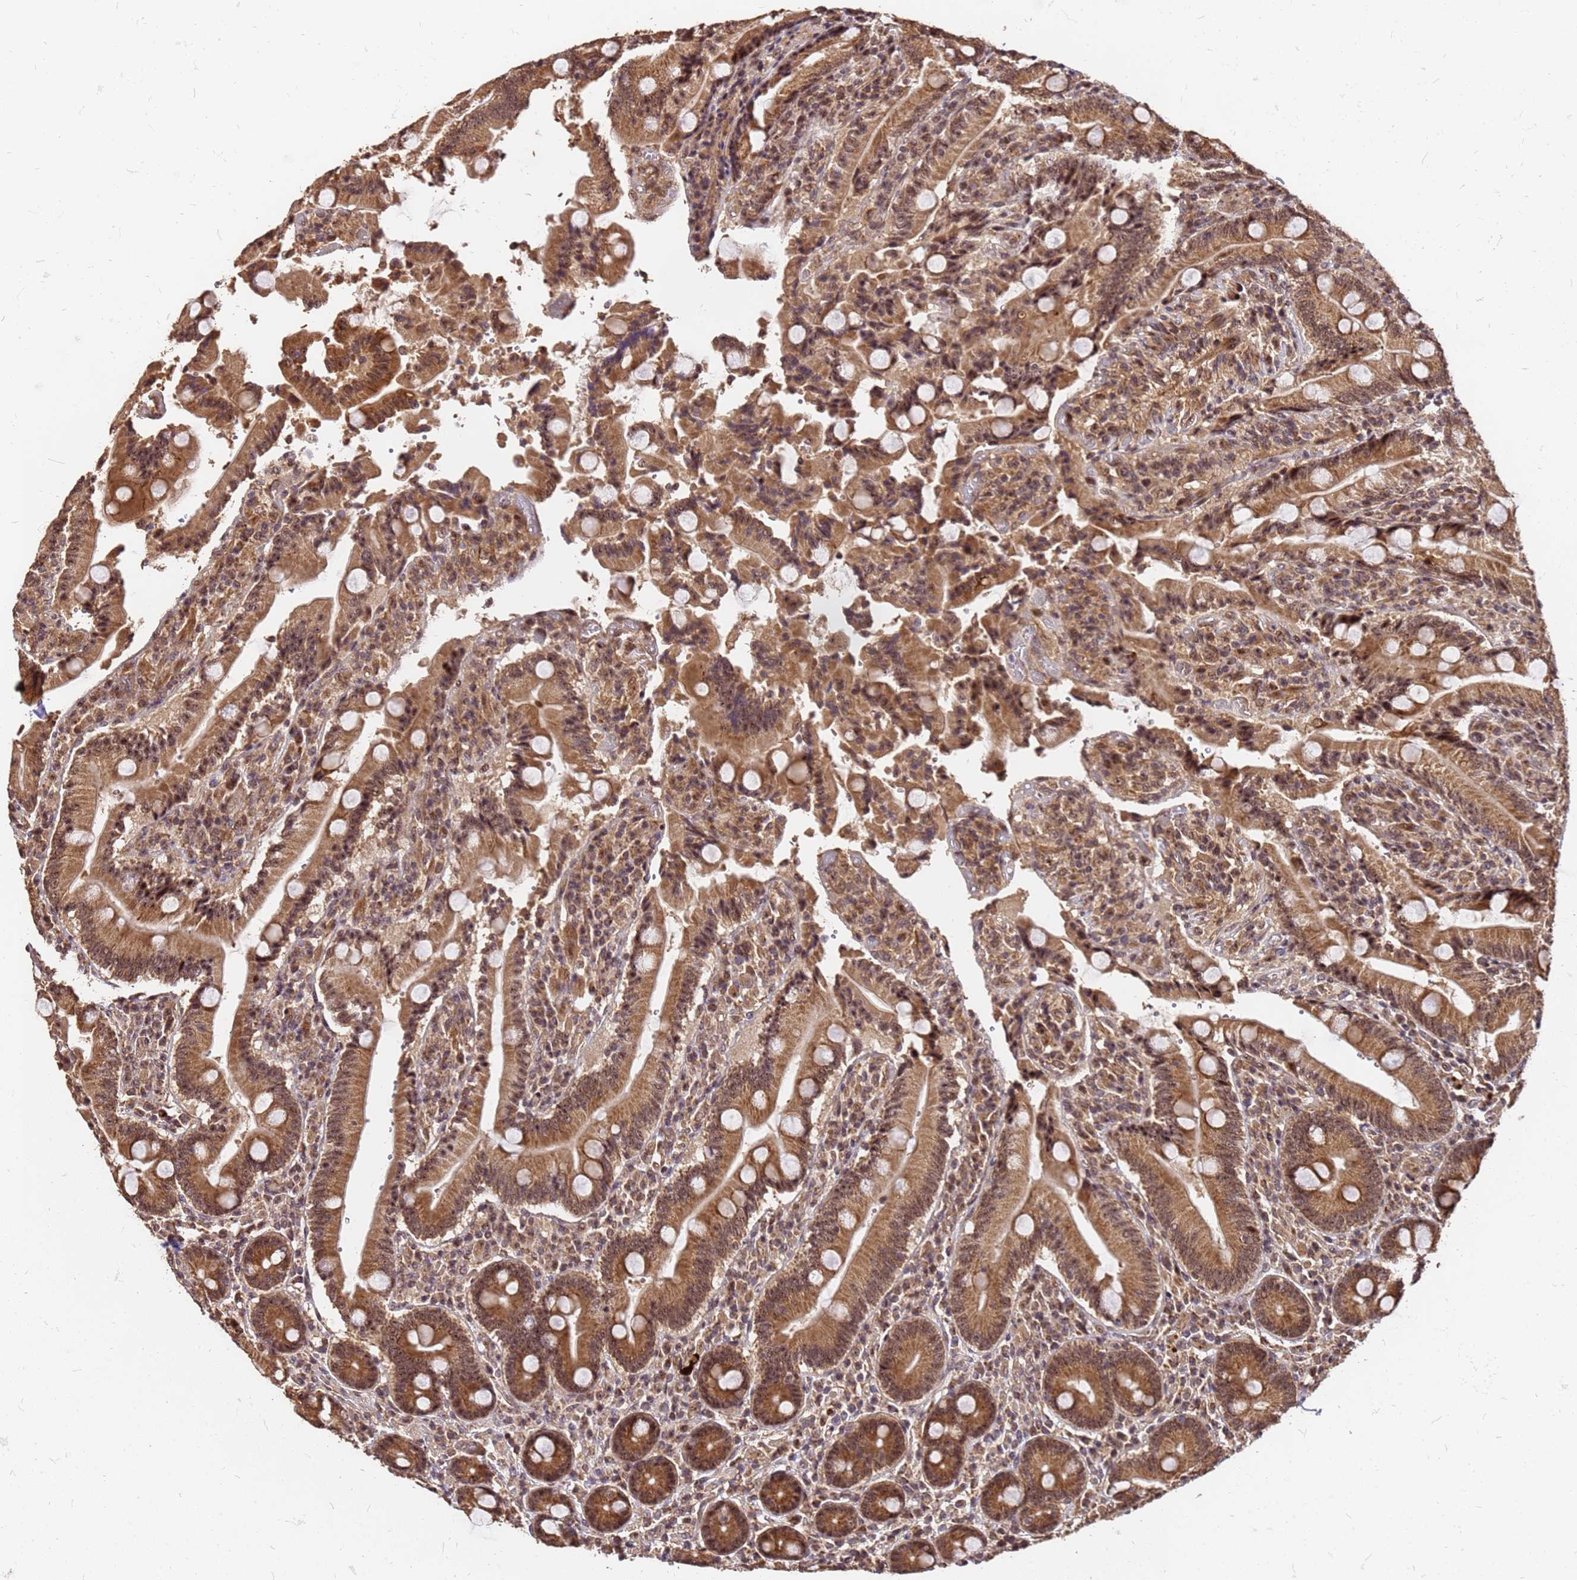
{"staining": {"intensity": "strong", "quantity": ">75%", "location": "cytoplasmic/membranous,nuclear"}, "tissue": "duodenum", "cell_type": "Glandular cells", "image_type": "normal", "snomed": [{"axis": "morphology", "description": "Normal tissue, NOS"}, {"axis": "topography", "description": "Duodenum"}], "caption": "The photomicrograph reveals staining of benign duodenum, revealing strong cytoplasmic/membranous,nuclear protein positivity (brown color) within glandular cells.", "gene": "GPATCH8", "patient": {"sex": "female", "age": 62}}